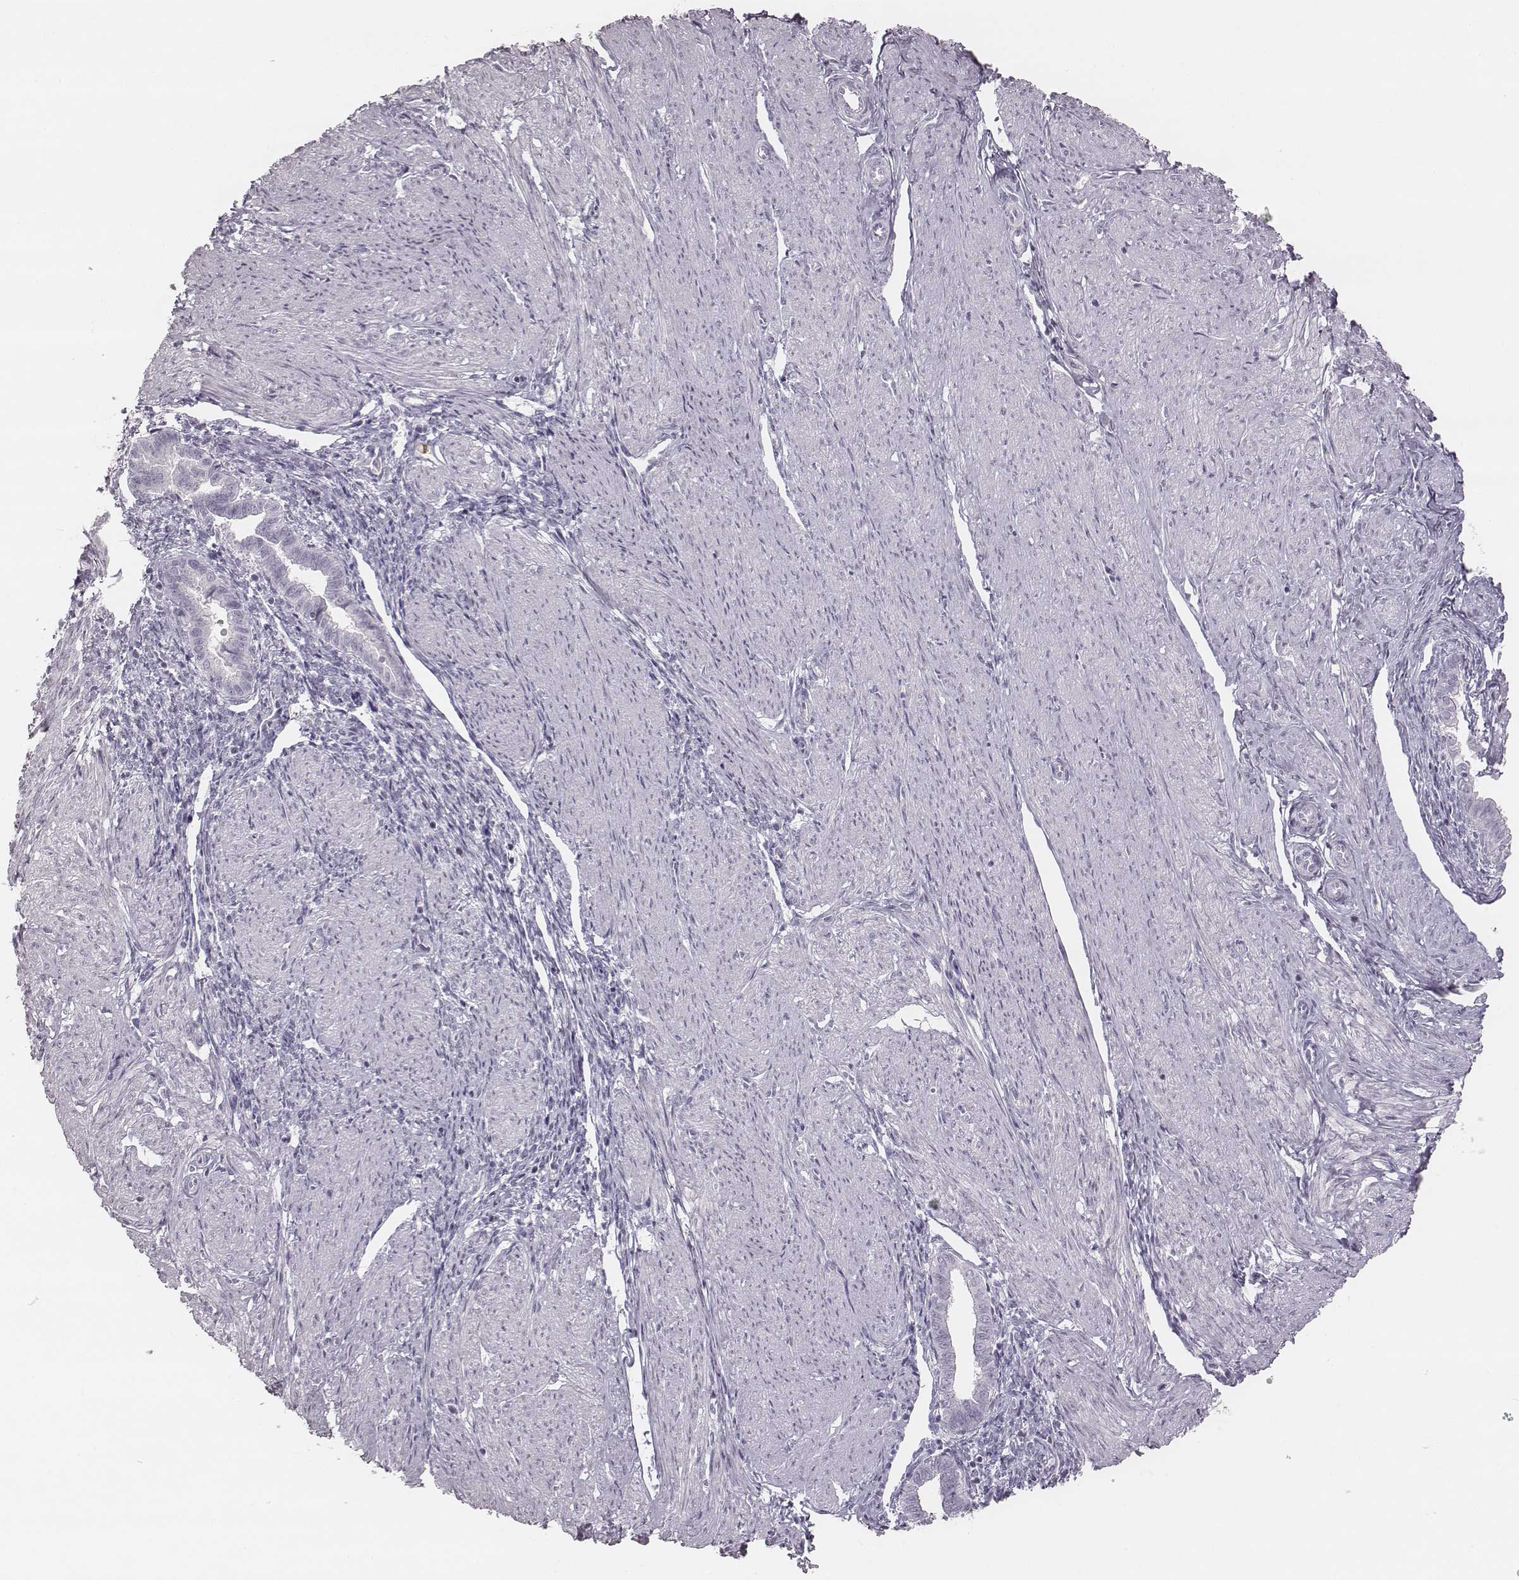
{"staining": {"intensity": "negative", "quantity": "none", "location": "none"}, "tissue": "endometrium", "cell_type": "Cells in endometrial stroma", "image_type": "normal", "snomed": [{"axis": "morphology", "description": "Normal tissue, NOS"}, {"axis": "topography", "description": "Endometrium"}], "caption": "An immunohistochemistry (IHC) photomicrograph of benign endometrium is shown. There is no staining in cells in endometrial stroma of endometrium.", "gene": "KCNJ12", "patient": {"sex": "female", "age": 37}}